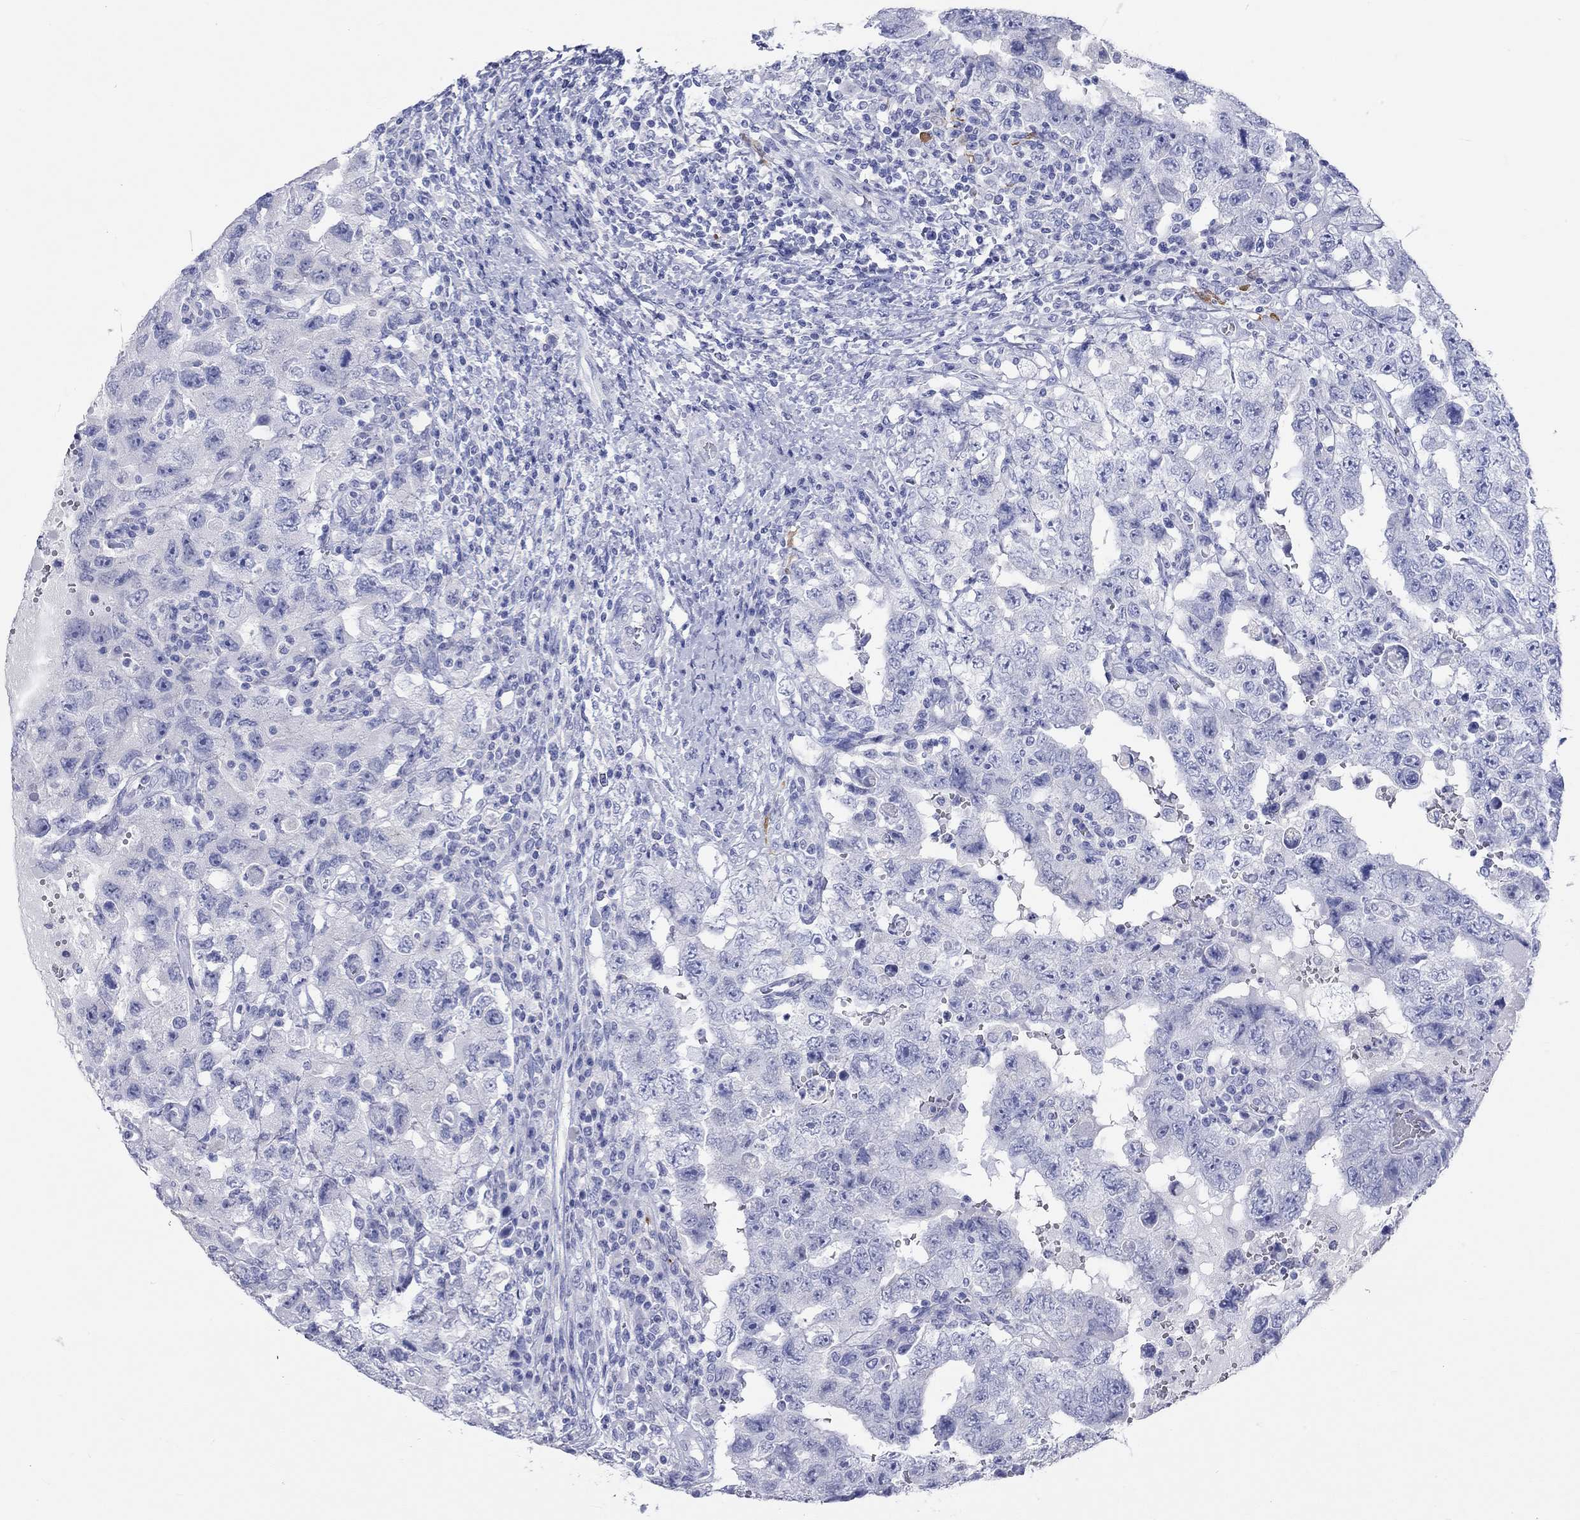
{"staining": {"intensity": "negative", "quantity": "none", "location": "none"}, "tissue": "testis cancer", "cell_type": "Tumor cells", "image_type": "cancer", "snomed": [{"axis": "morphology", "description": "Carcinoma, Embryonal, NOS"}, {"axis": "topography", "description": "Testis"}], "caption": "DAB (3,3'-diaminobenzidine) immunohistochemical staining of testis embryonal carcinoma shows no significant positivity in tumor cells.", "gene": "SPATA9", "patient": {"sex": "male", "age": 26}}